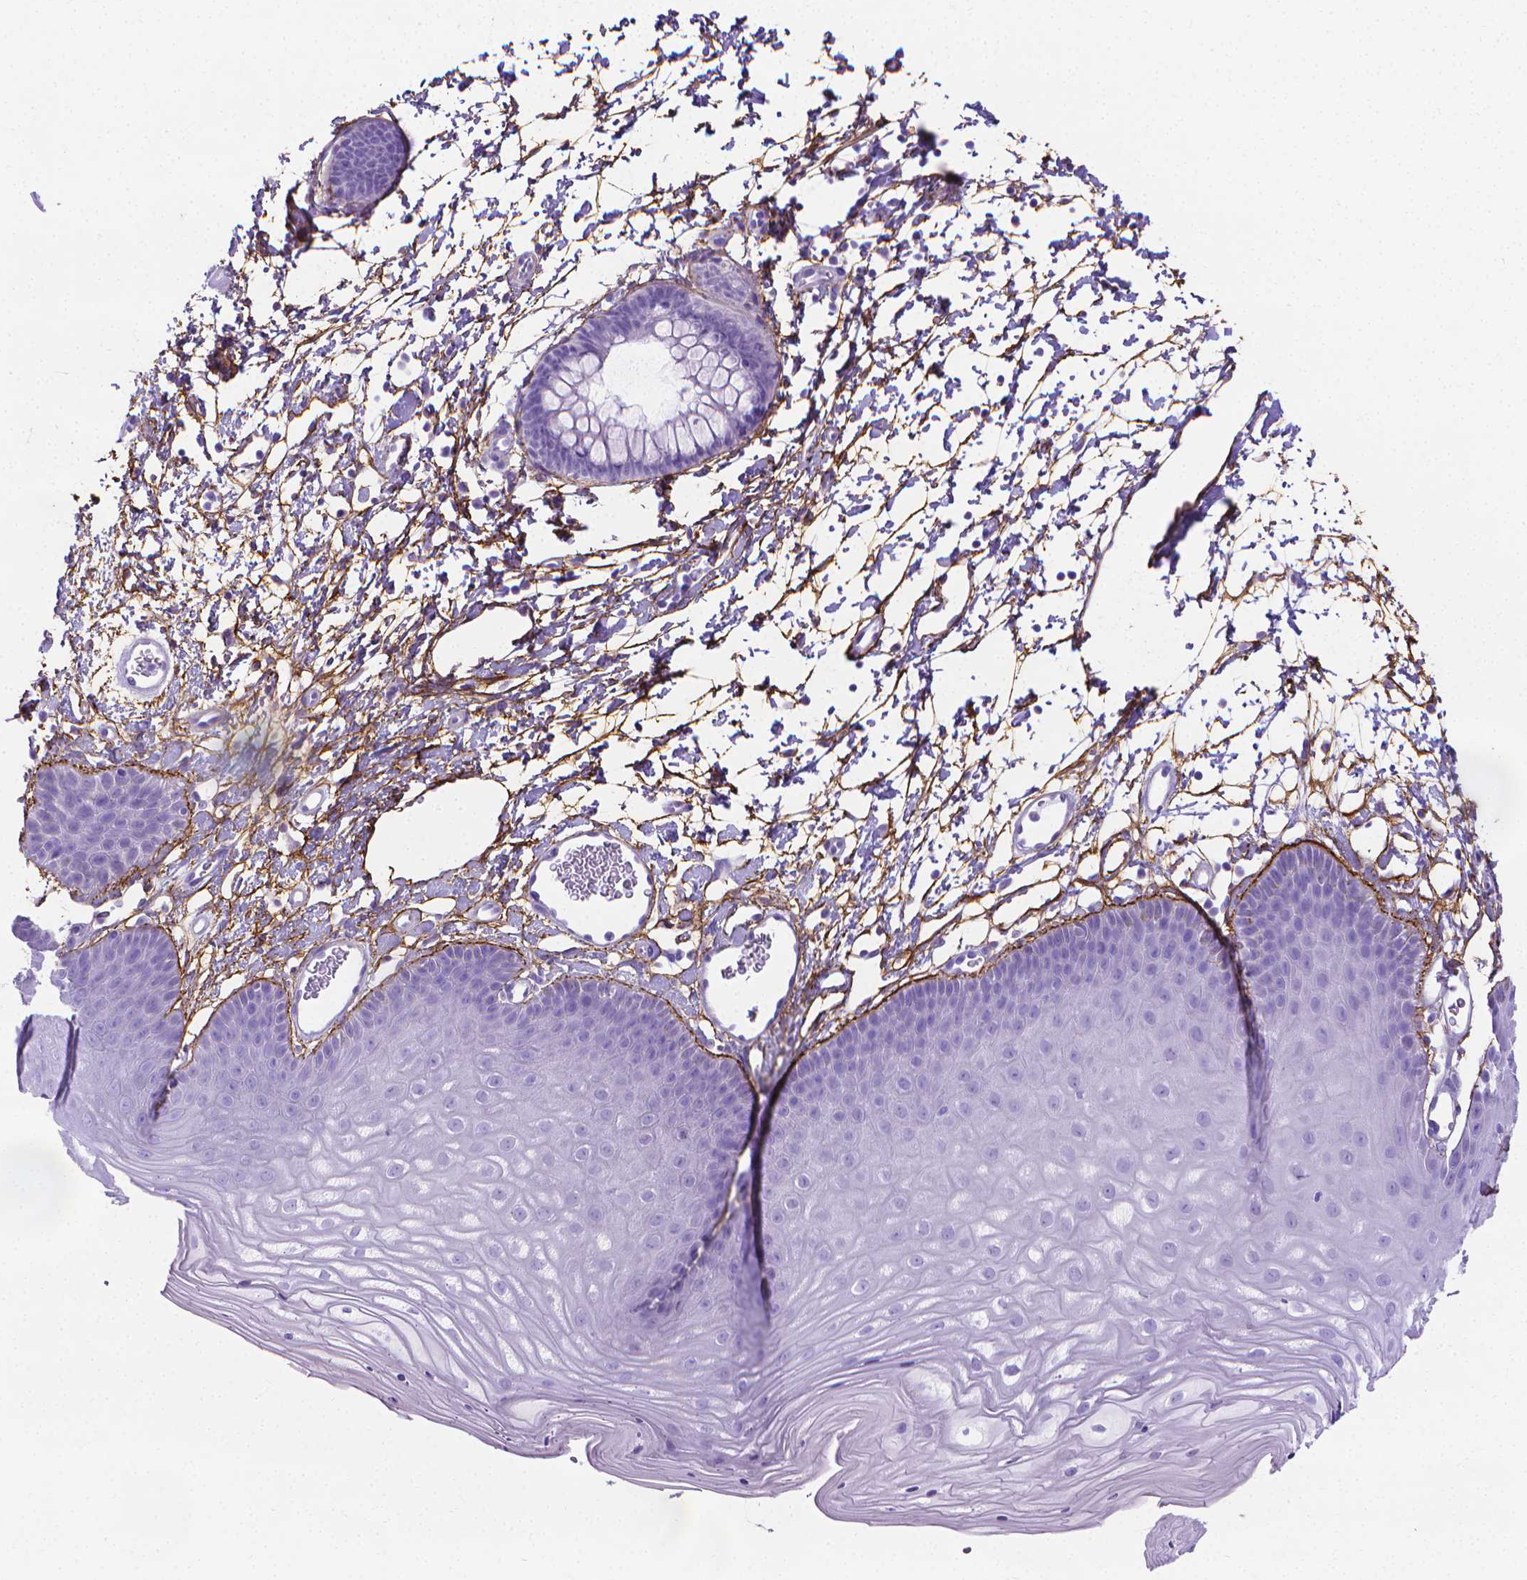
{"staining": {"intensity": "negative", "quantity": "none", "location": "none"}, "tissue": "skin", "cell_type": "Epidermal cells", "image_type": "normal", "snomed": [{"axis": "morphology", "description": "Normal tissue, NOS"}, {"axis": "topography", "description": "Anal"}], "caption": "Immunohistochemistry (IHC) of normal human skin exhibits no staining in epidermal cells. (Brightfield microscopy of DAB IHC at high magnification).", "gene": "MFAP2", "patient": {"sex": "male", "age": 53}}